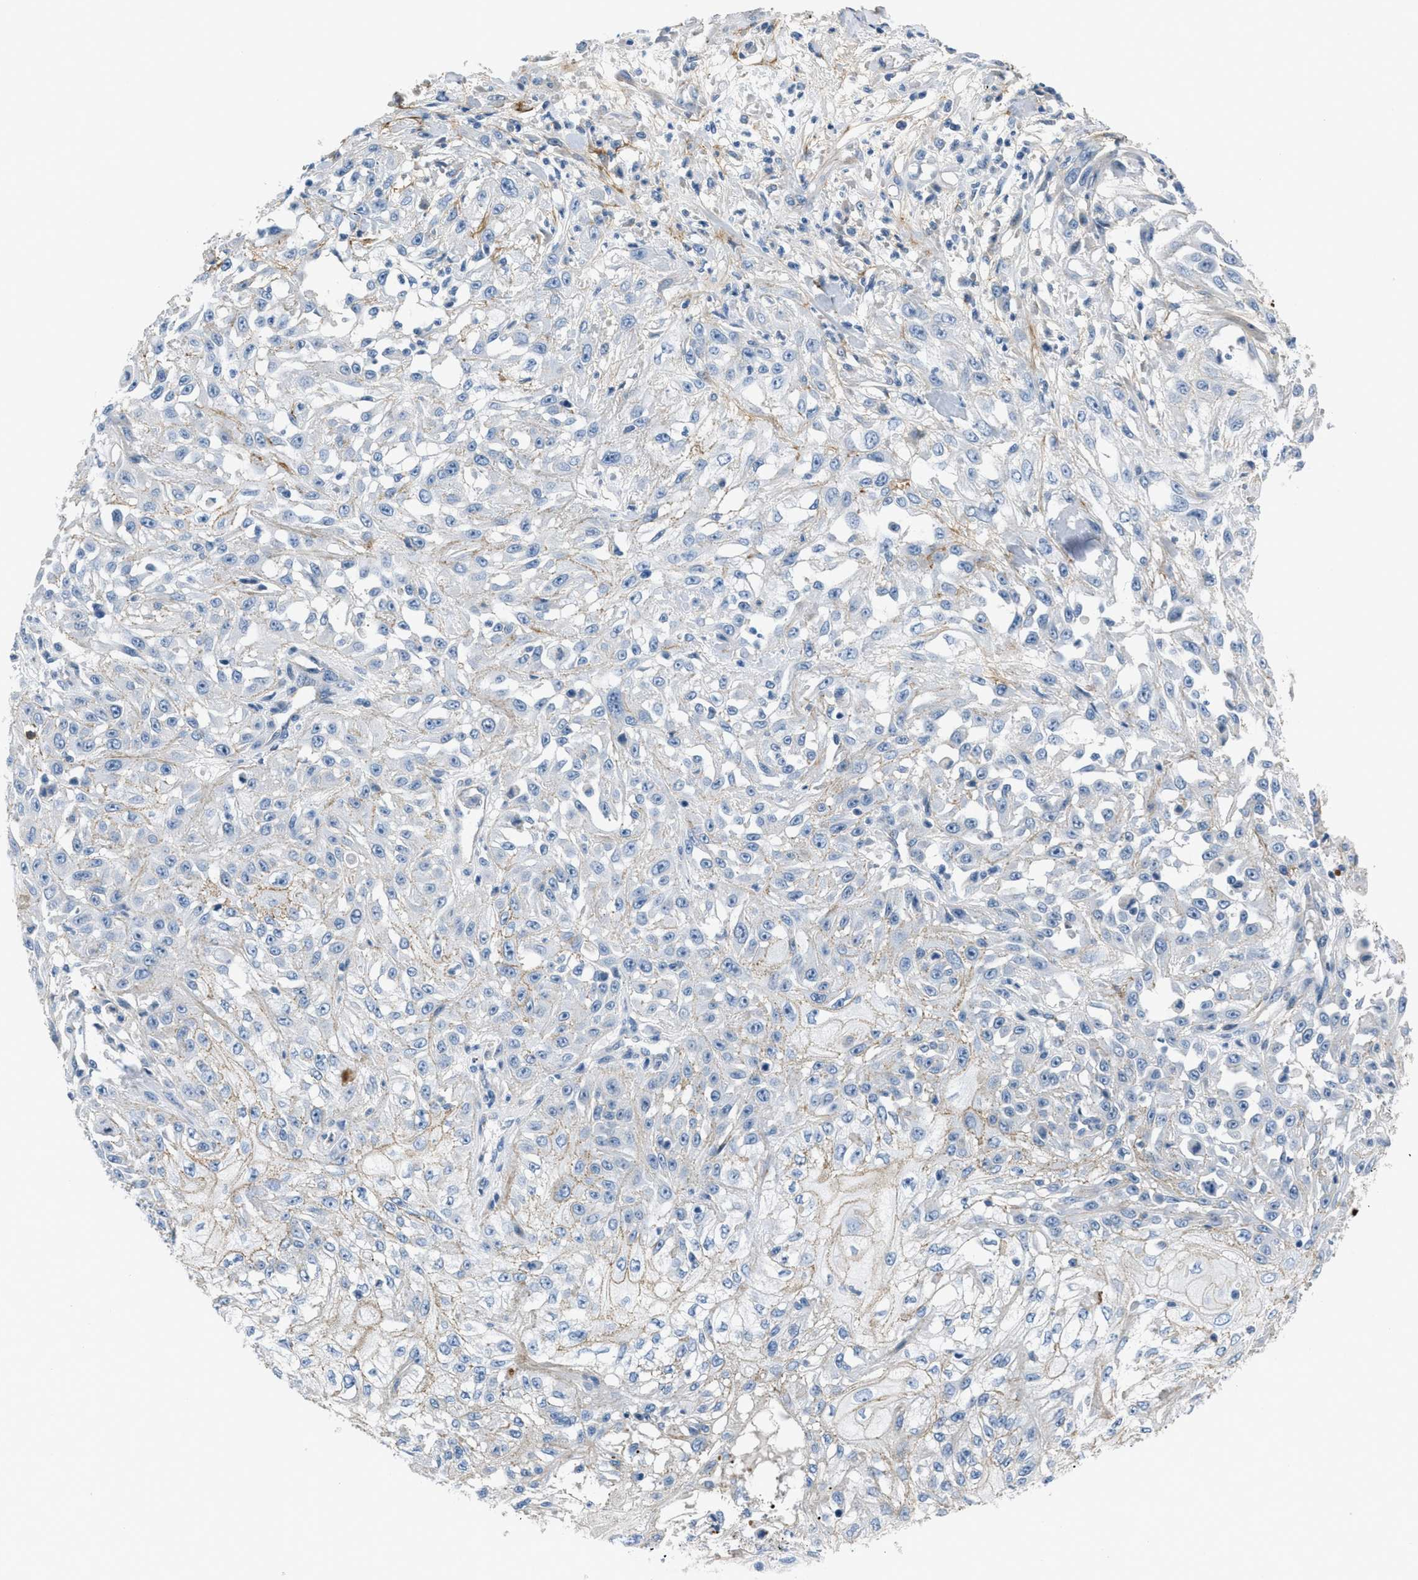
{"staining": {"intensity": "negative", "quantity": "none", "location": "none"}, "tissue": "skin cancer", "cell_type": "Tumor cells", "image_type": "cancer", "snomed": [{"axis": "morphology", "description": "Squamous cell carcinoma, NOS"}, {"axis": "morphology", "description": "Squamous cell carcinoma, metastatic, NOS"}, {"axis": "topography", "description": "Skin"}, {"axis": "topography", "description": "Lymph node"}], "caption": "Micrograph shows no significant protein staining in tumor cells of skin squamous cell carcinoma.", "gene": "FBN1", "patient": {"sex": "male", "age": 75}}